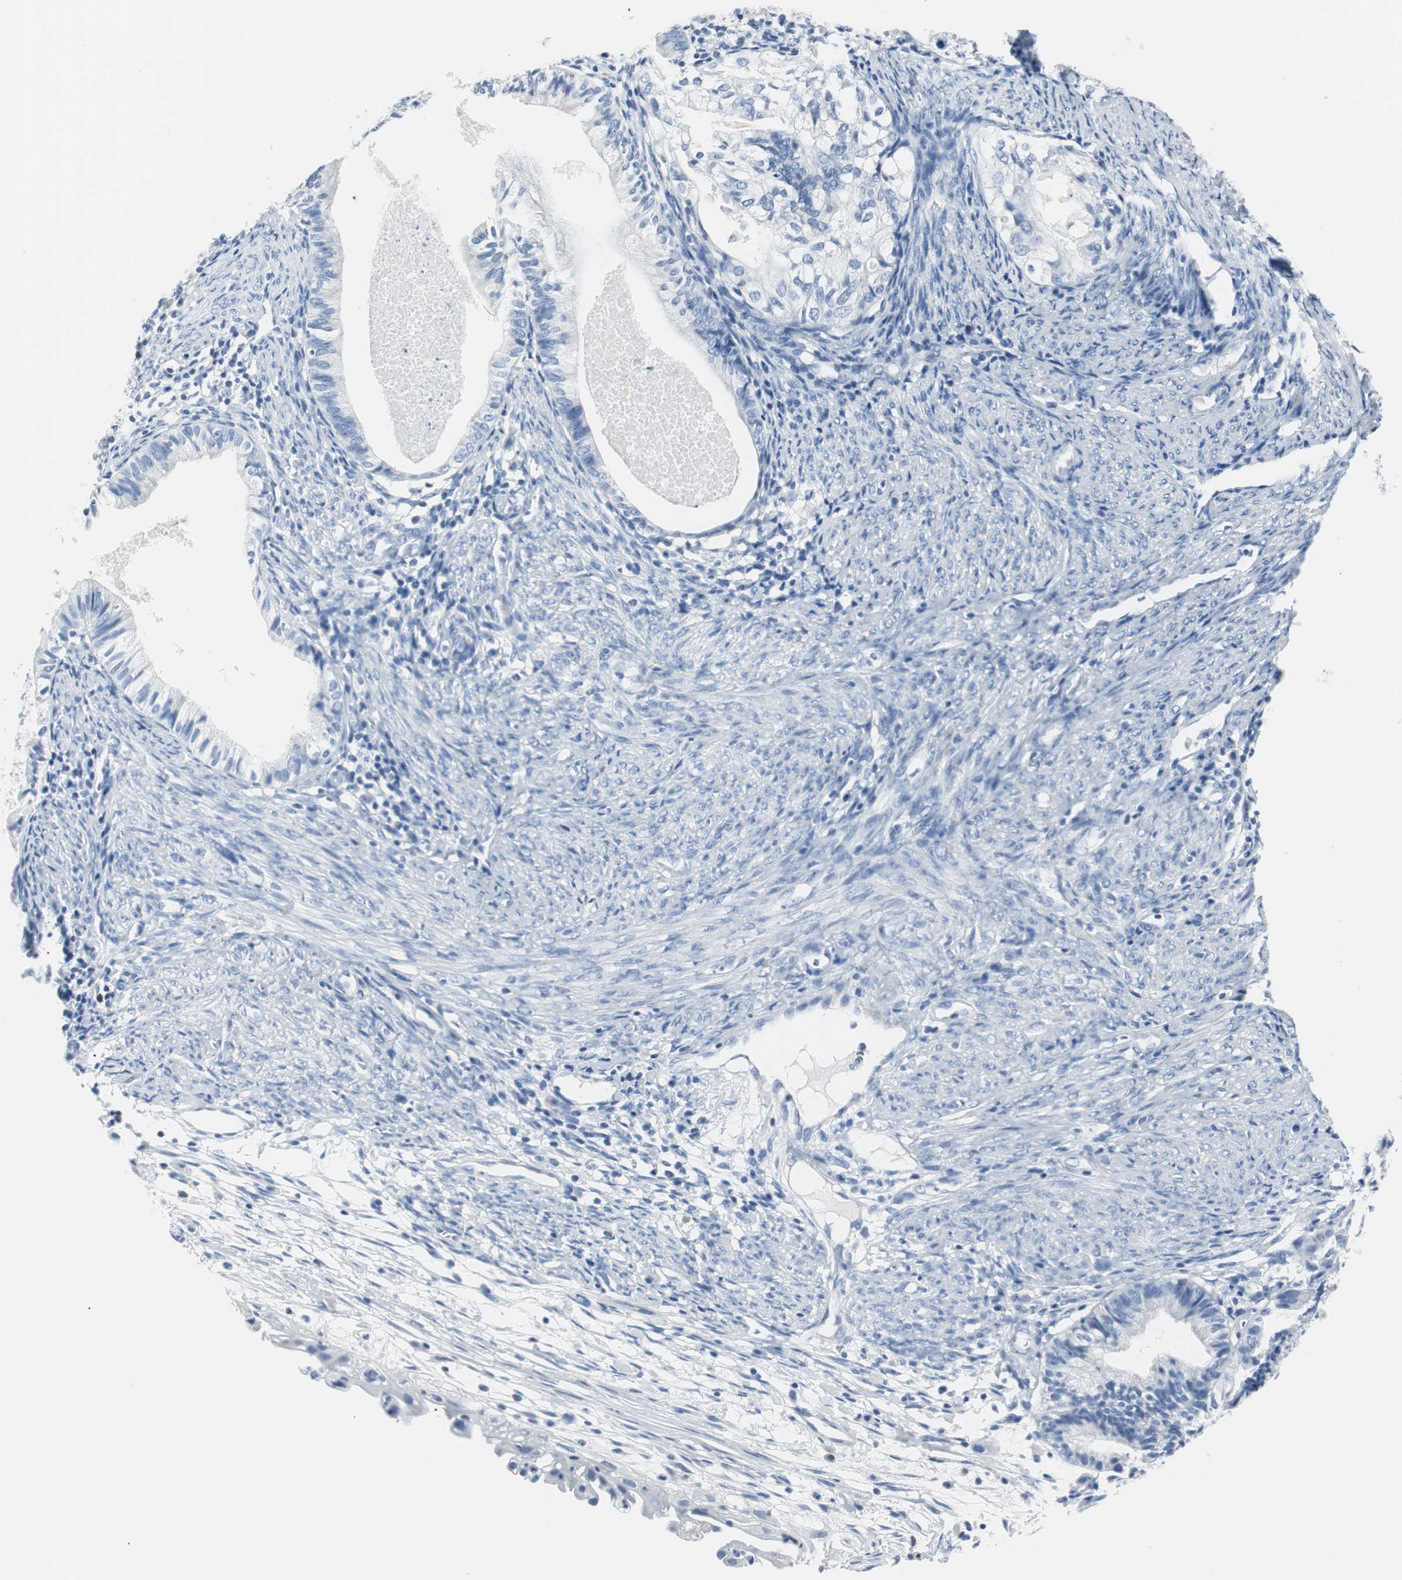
{"staining": {"intensity": "negative", "quantity": "none", "location": "none"}, "tissue": "cervical cancer", "cell_type": "Tumor cells", "image_type": "cancer", "snomed": [{"axis": "morphology", "description": "Normal tissue, NOS"}, {"axis": "morphology", "description": "Adenocarcinoma, NOS"}, {"axis": "topography", "description": "Cervix"}, {"axis": "topography", "description": "Endometrium"}], "caption": "This is an immunohistochemistry (IHC) histopathology image of adenocarcinoma (cervical). There is no staining in tumor cells.", "gene": "GAP43", "patient": {"sex": "female", "age": 86}}